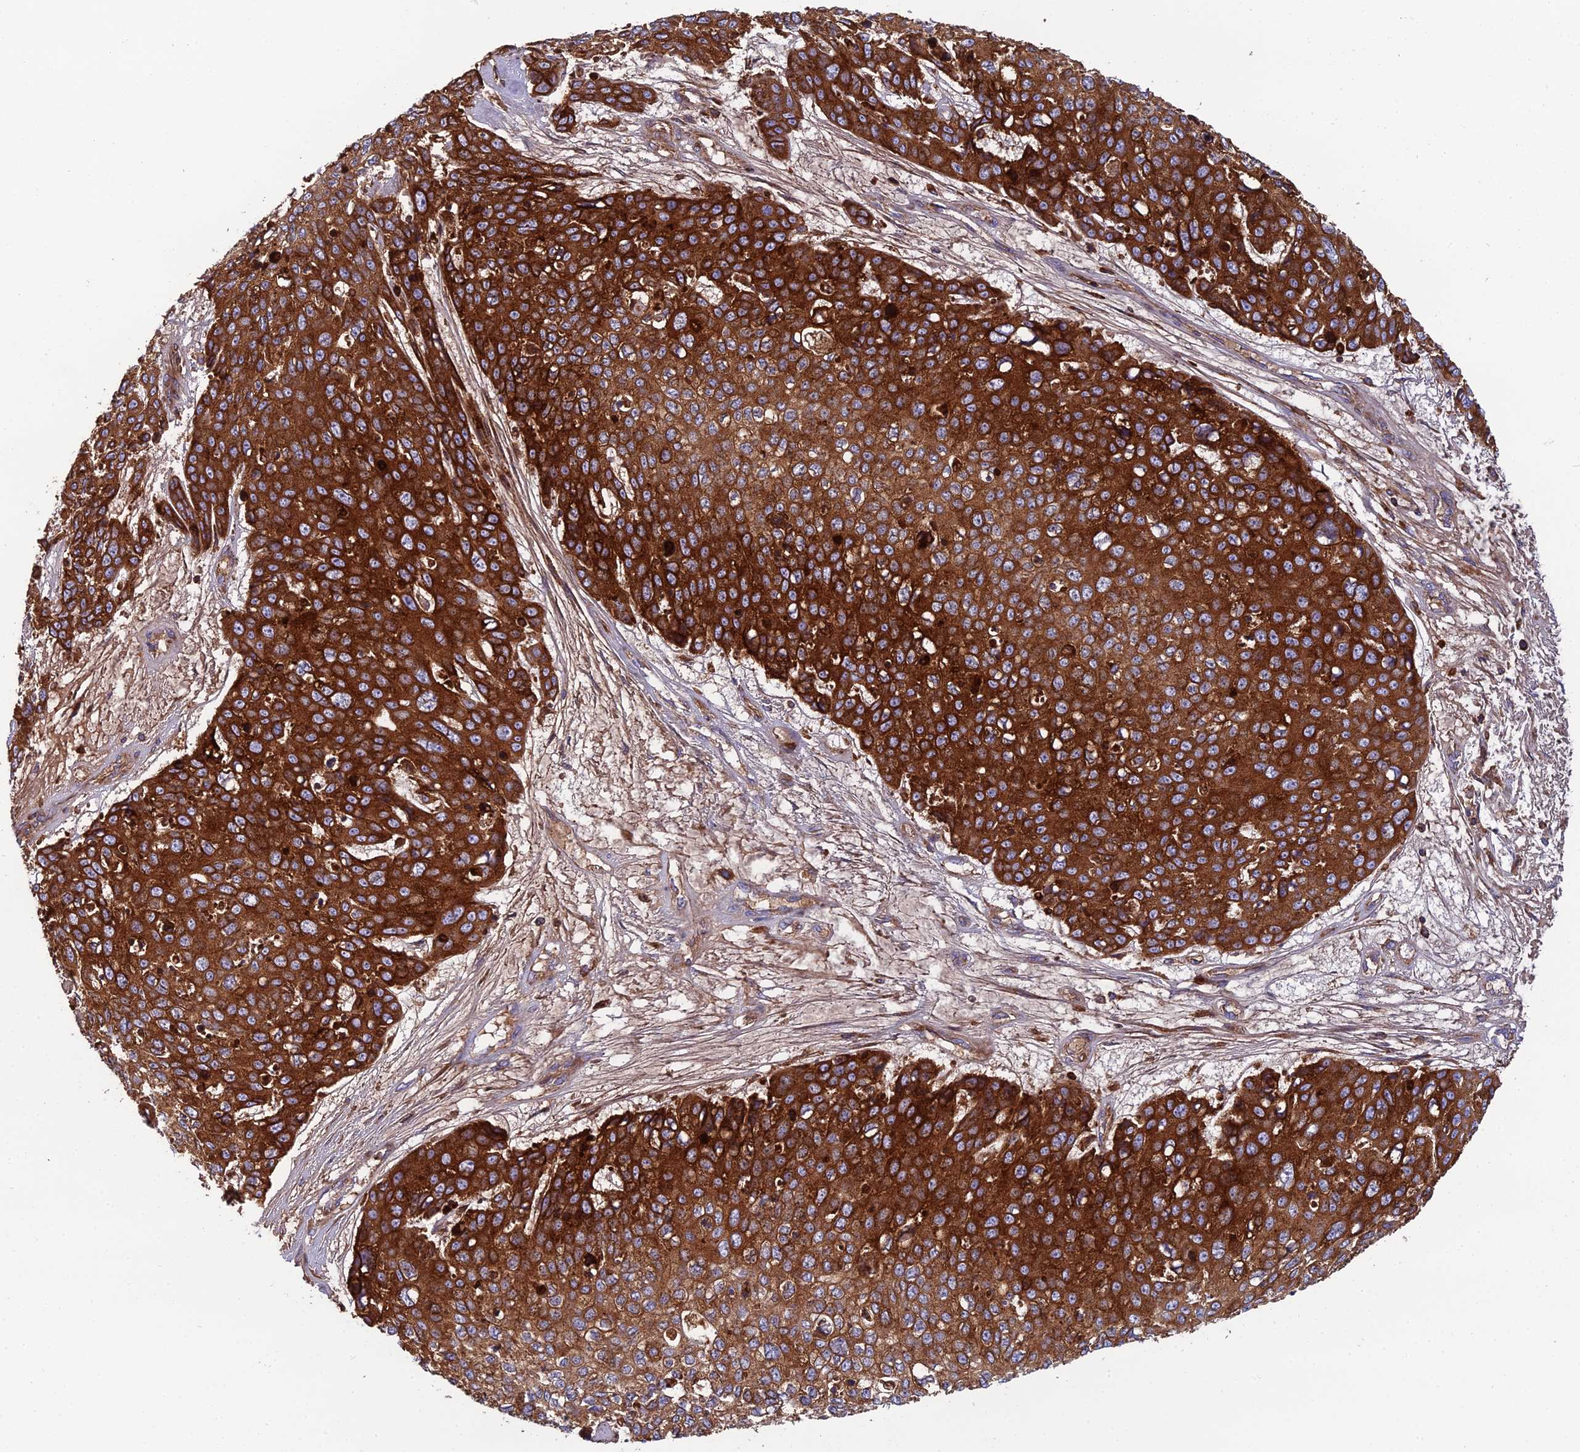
{"staining": {"intensity": "strong", "quantity": ">75%", "location": "cytoplasmic/membranous"}, "tissue": "skin cancer", "cell_type": "Tumor cells", "image_type": "cancer", "snomed": [{"axis": "morphology", "description": "Squamous cell carcinoma, NOS"}, {"axis": "topography", "description": "Skin"}], "caption": "Skin squamous cell carcinoma was stained to show a protein in brown. There is high levels of strong cytoplasmic/membranous staining in approximately >75% of tumor cells. Nuclei are stained in blue.", "gene": "LNPEP", "patient": {"sex": "male", "age": 71}}